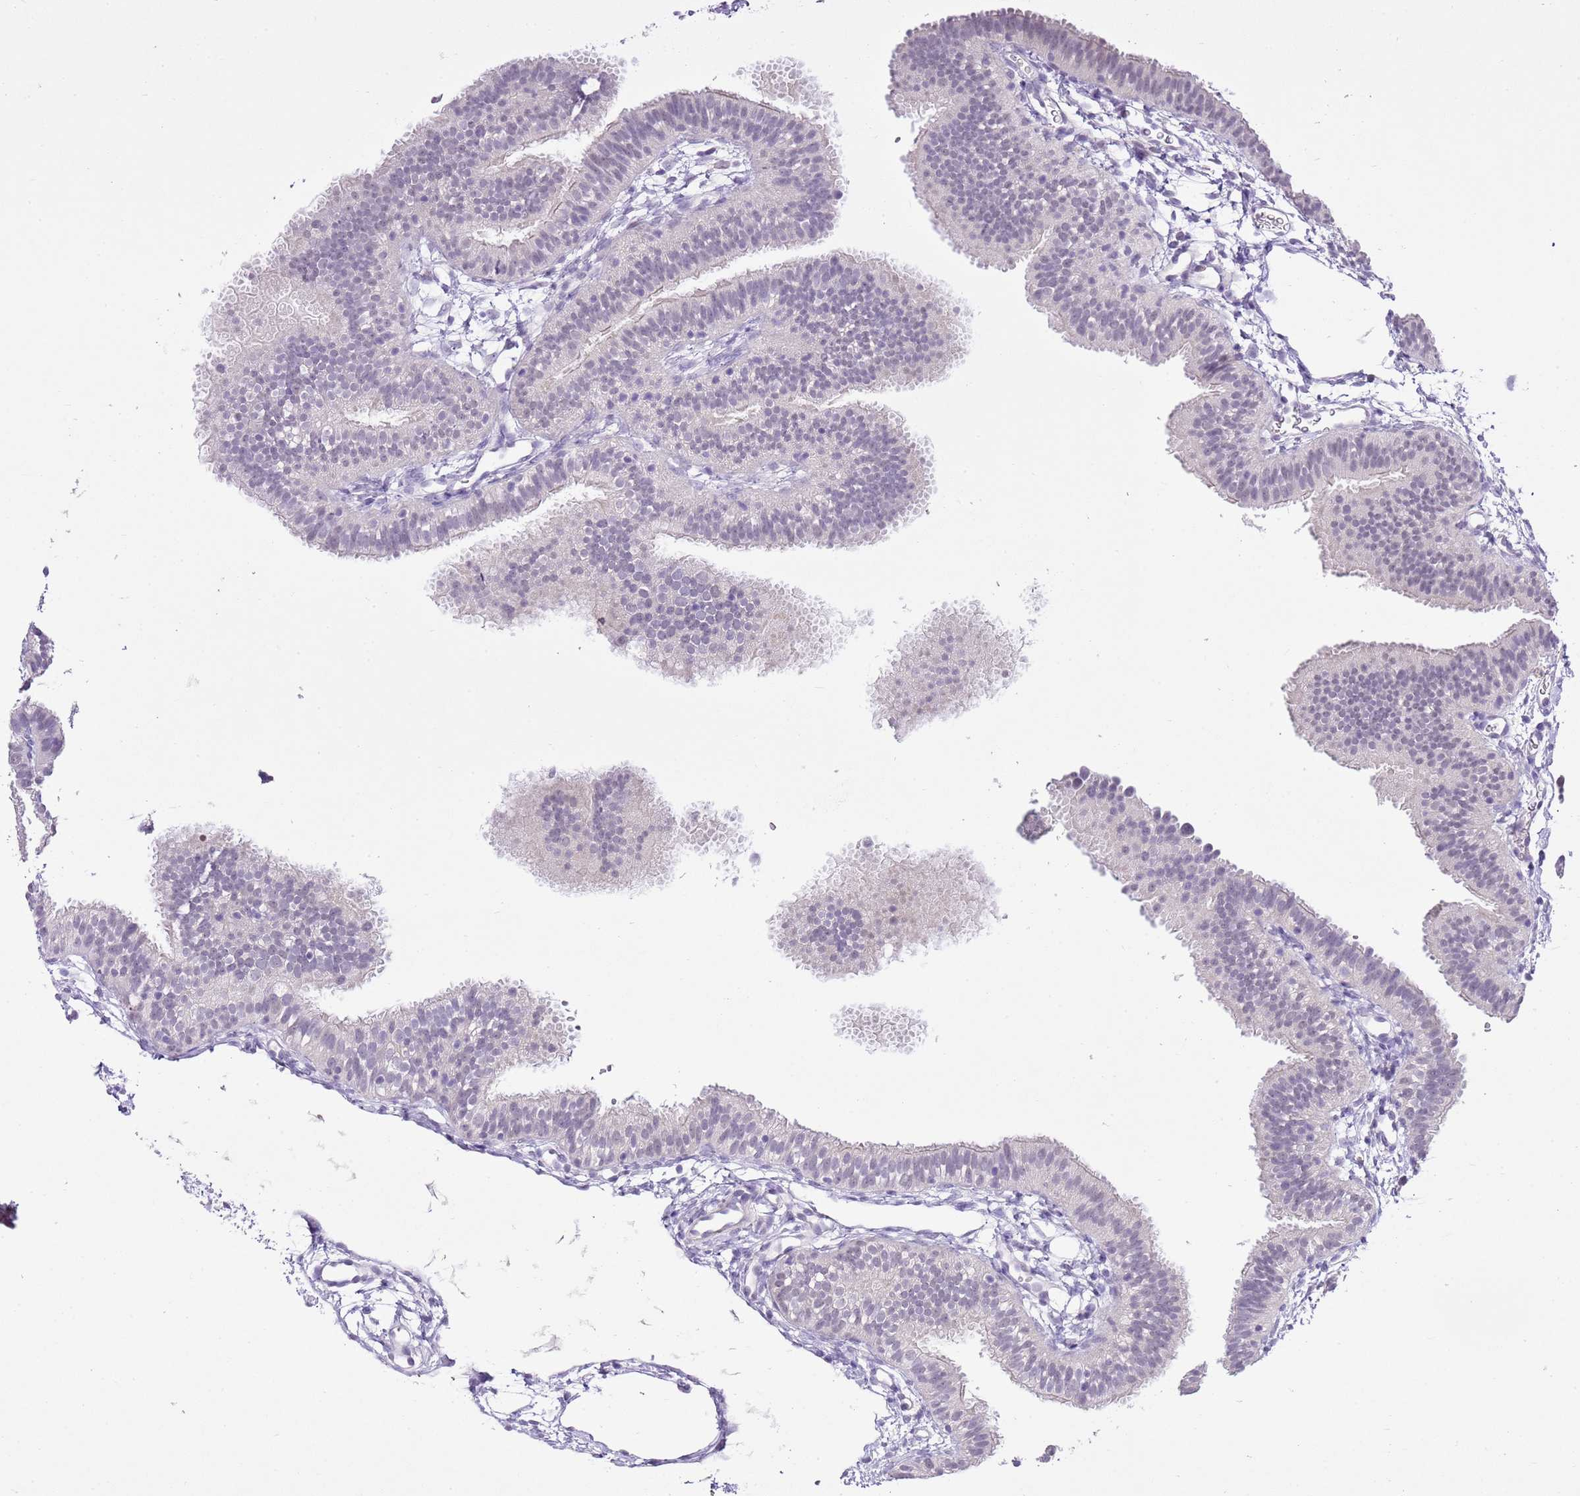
{"staining": {"intensity": "negative", "quantity": "none", "location": "none"}, "tissue": "fallopian tube", "cell_type": "Glandular cells", "image_type": "normal", "snomed": [{"axis": "morphology", "description": "Normal tissue, NOS"}, {"axis": "topography", "description": "Fallopian tube"}], "caption": "Unremarkable fallopian tube was stained to show a protein in brown. There is no significant expression in glandular cells.", "gene": "XPO7", "patient": {"sex": "female", "age": 35}}